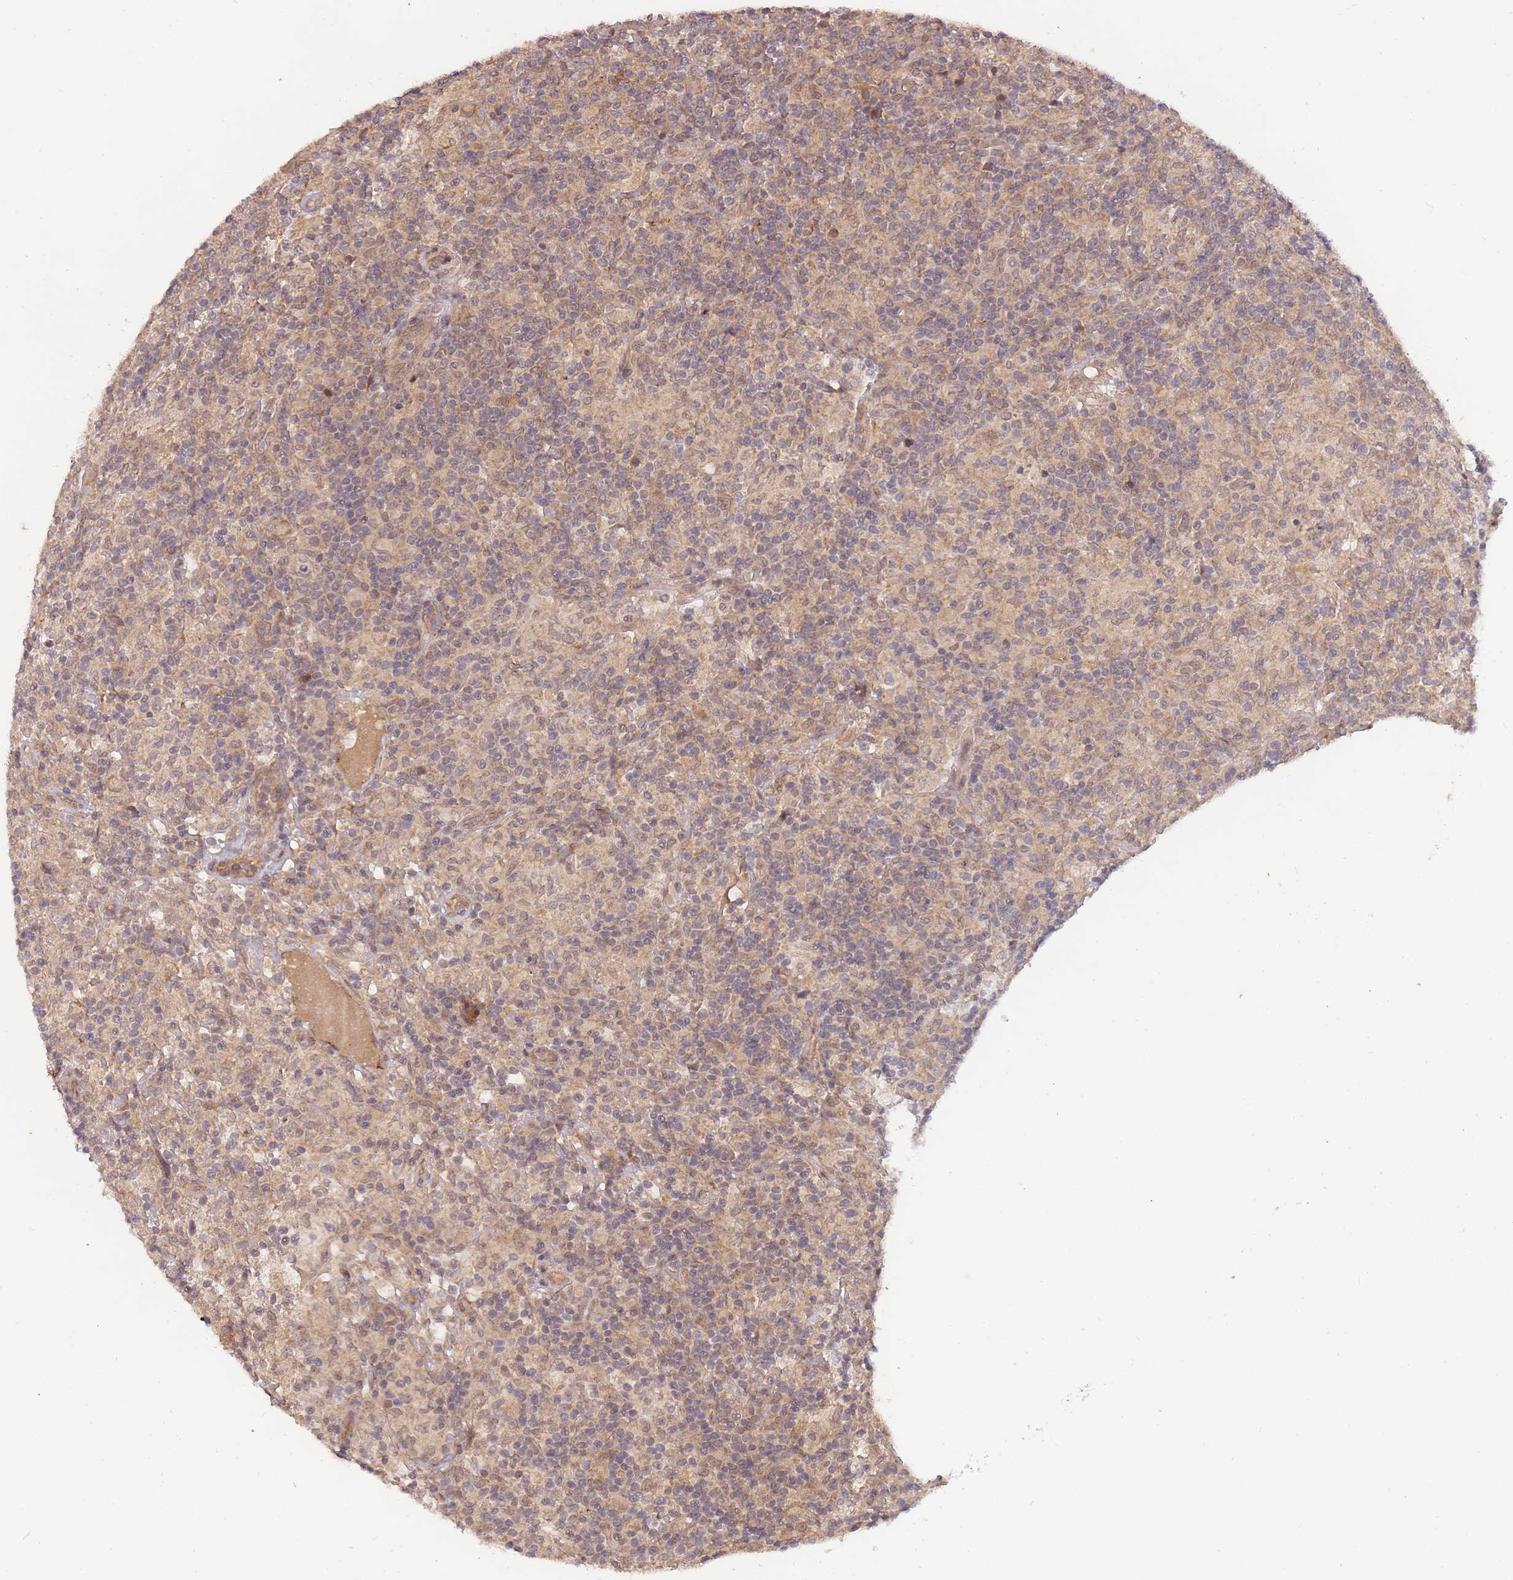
{"staining": {"intensity": "weak", "quantity": ">75%", "location": "cytoplasmic/membranous,nuclear"}, "tissue": "lymphoma", "cell_type": "Tumor cells", "image_type": "cancer", "snomed": [{"axis": "morphology", "description": "Hodgkin's disease, NOS"}, {"axis": "topography", "description": "Lymph node"}], "caption": "Immunohistochemical staining of Hodgkin's disease reveals weak cytoplasmic/membranous and nuclear protein staining in approximately >75% of tumor cells. The staining is performed using DAB (3,3'-diaminobenzidine) brown chromogen to label protein expression. The nuclei are counter-stained blue using hematoxylin.", "gene": "SMC6", "patient": {"sex": "male", "age": 70}}